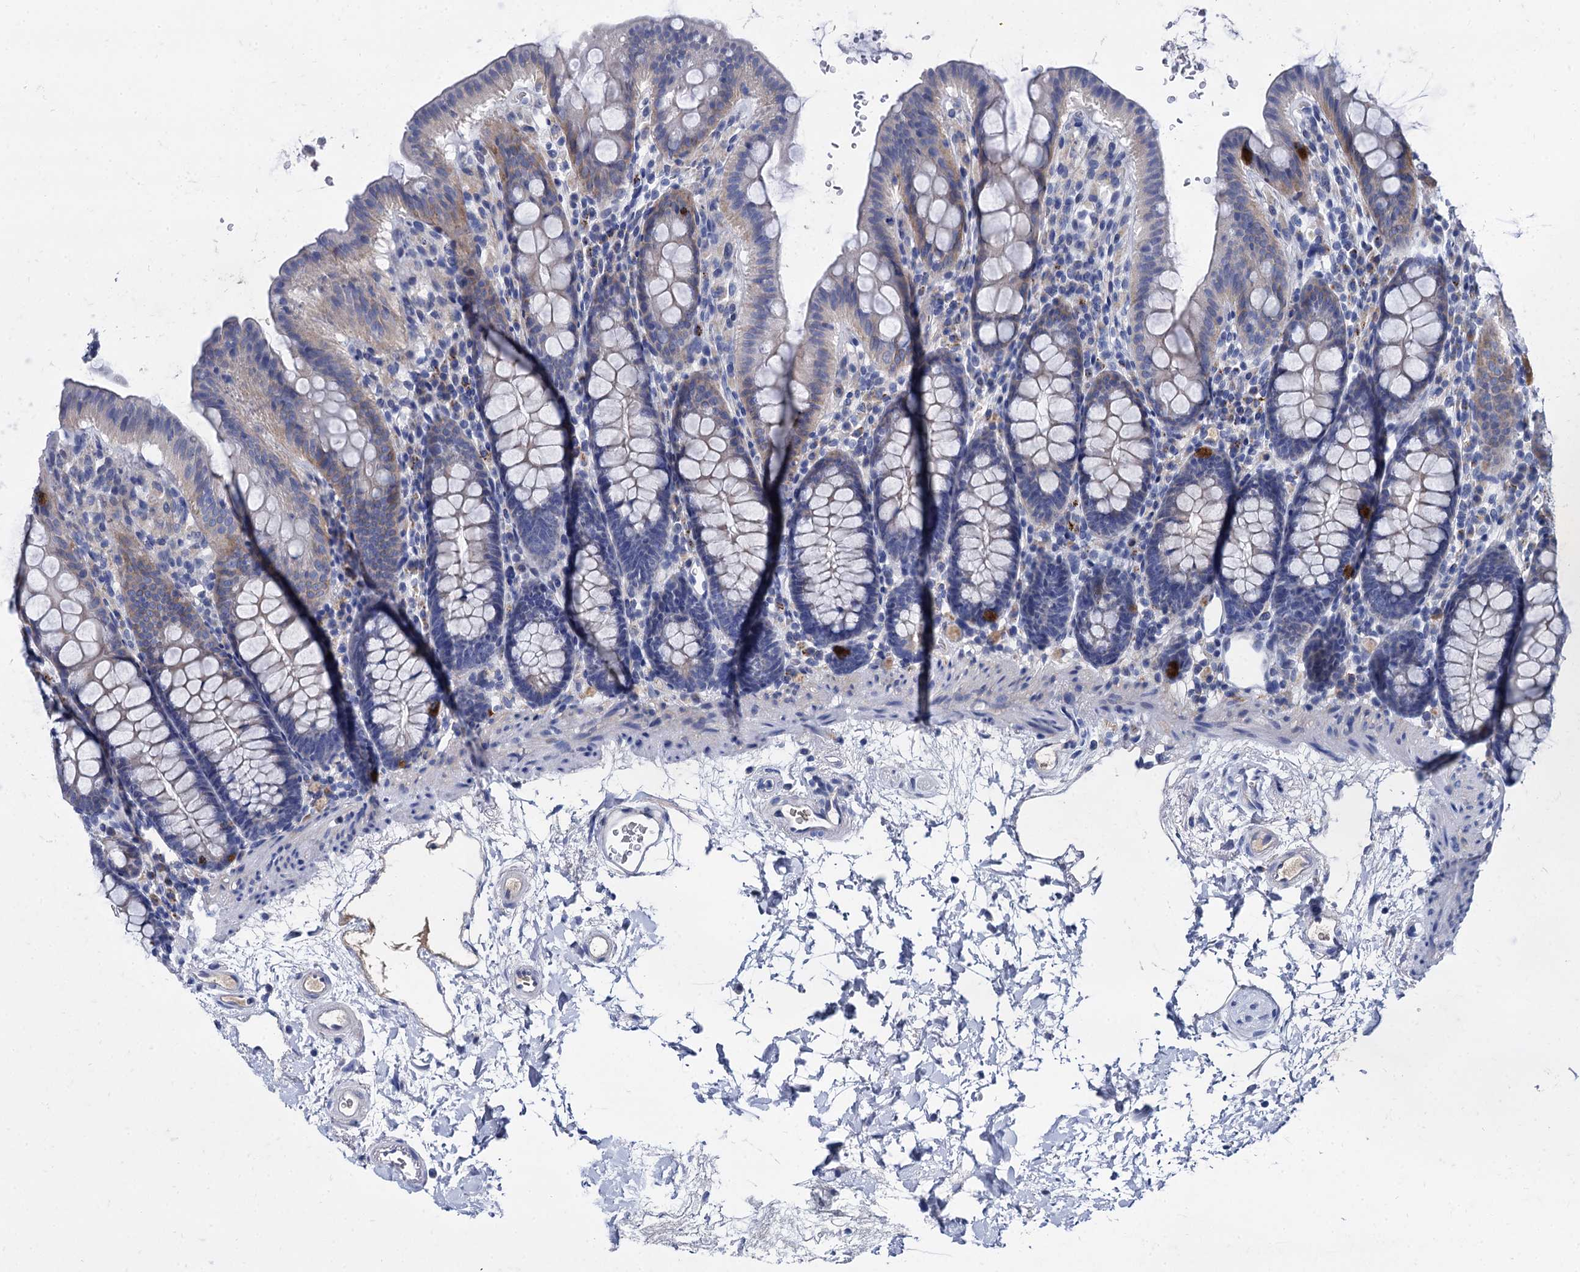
{"staining": {"intensity": "negative", "quantity": "none", "location": "none"}, "tissue": "colon", "cell_type": "Endothelial cells", "image_type": "normal", "snomed": [{"axis": "morphology", "description": "Normal tissue, NOS"}, {"axis": "topography", "description": "Colon"}], "caption": "This is an immunohistochemistry micrograph of benign colon. There is no staining in endothelial cells.", "gene": "TMEM72", "patient": {"sex": "male", "age": 75}}